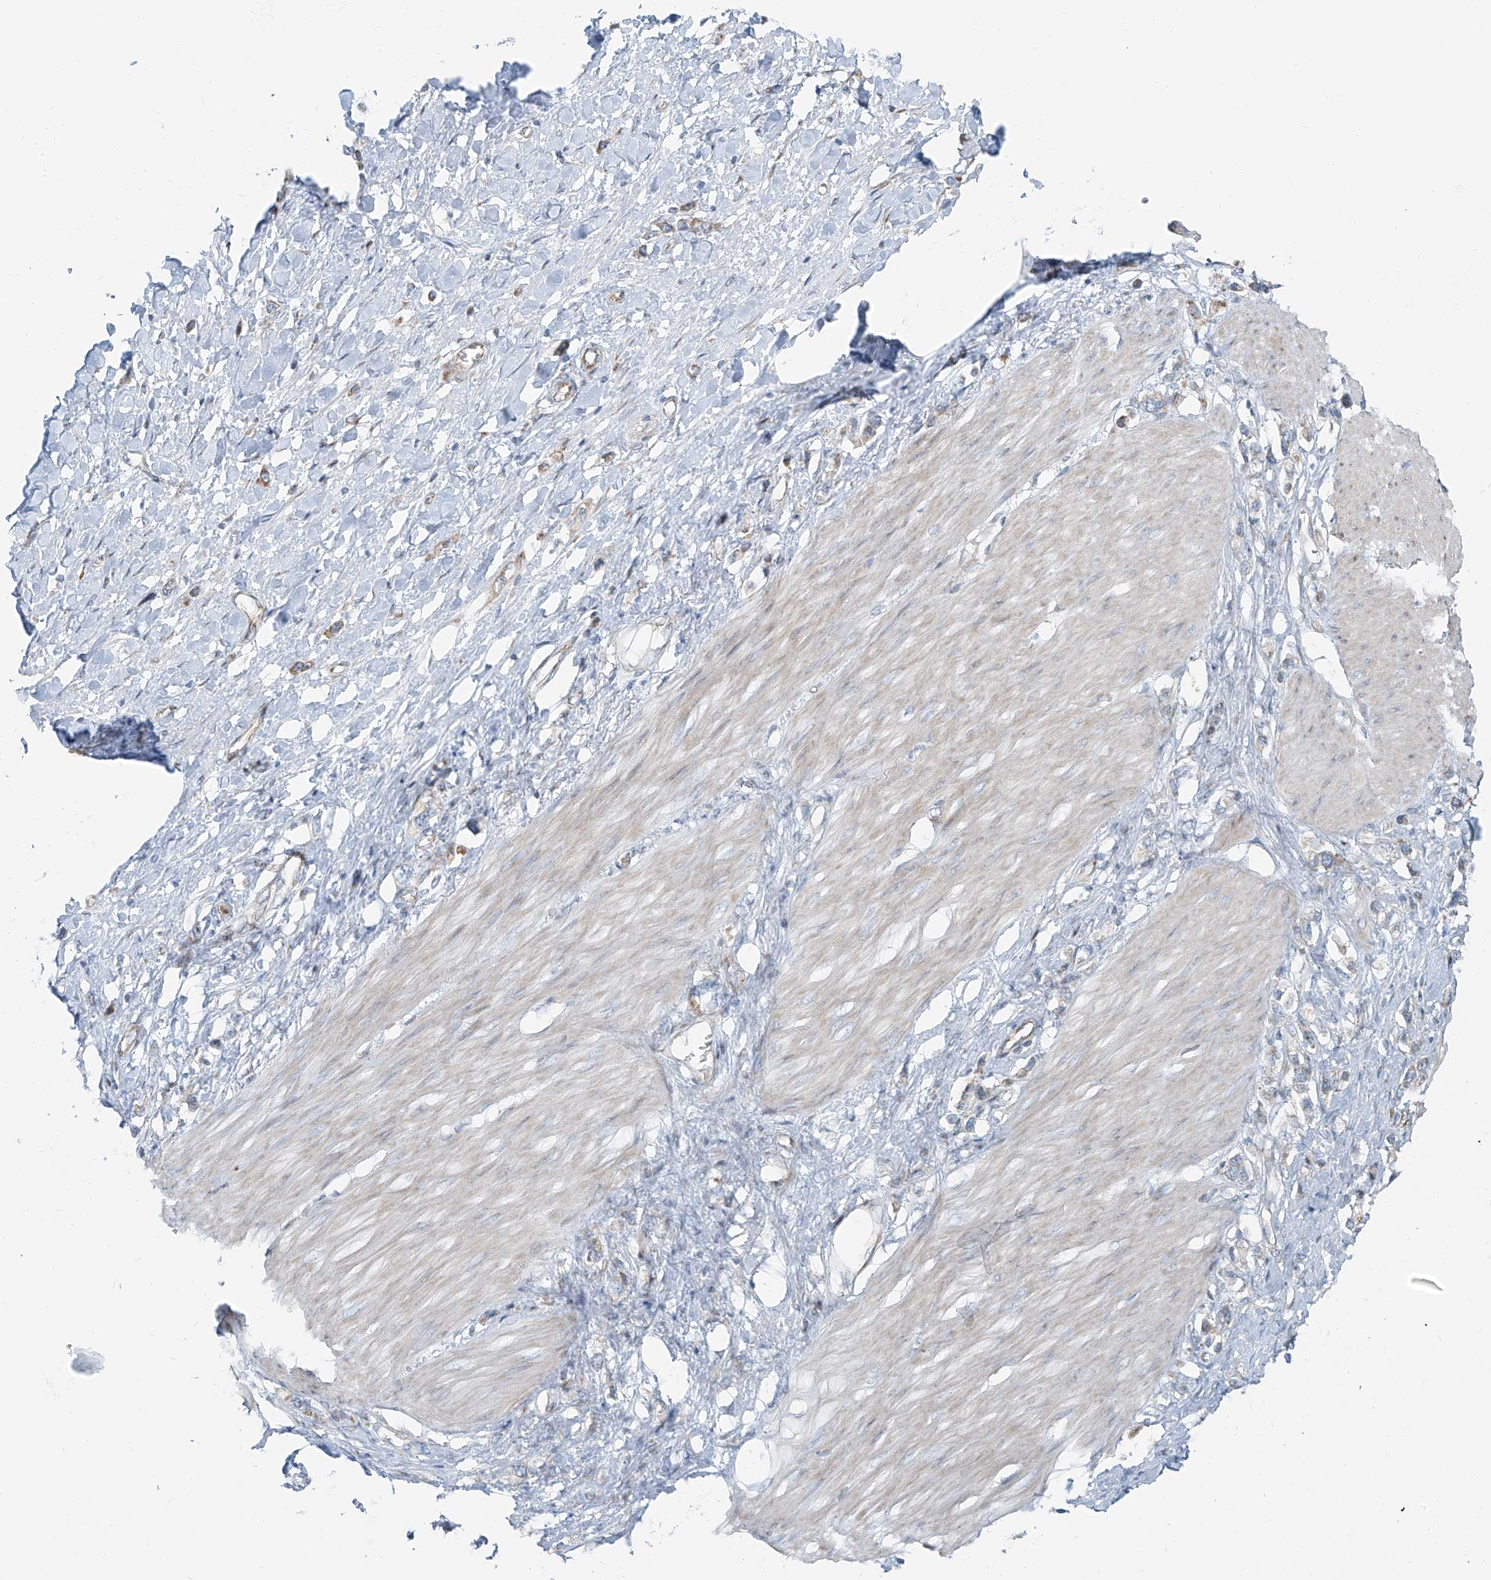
{"staining": {"intensity": "moderate", "quantity": "25%-75%", "location": "cytoplasmic/membranous"}, "tissue": "stomach cancer", "cell_type": "Tumor cells", "image_type": "cancer", "snomed": [{"axis": "morphology", "description": "Normal tissue, NOS"}, {"axis": "morphology", "description": "Adenocarcinoma, NOS"}, {"axis": "topography", "description": "Stomach, upper"}, {"axis": "topography", "description": "Stomach"}], "caption": "There is medium levels of moderate cytoplasmic/membranous positivity in tumor cells of stomach adenocarcinoma, as demonstrated by immunohistochemical staining (brown color).", "gene": "HIC2", "patient": {"sex": "female", "age": 65}}